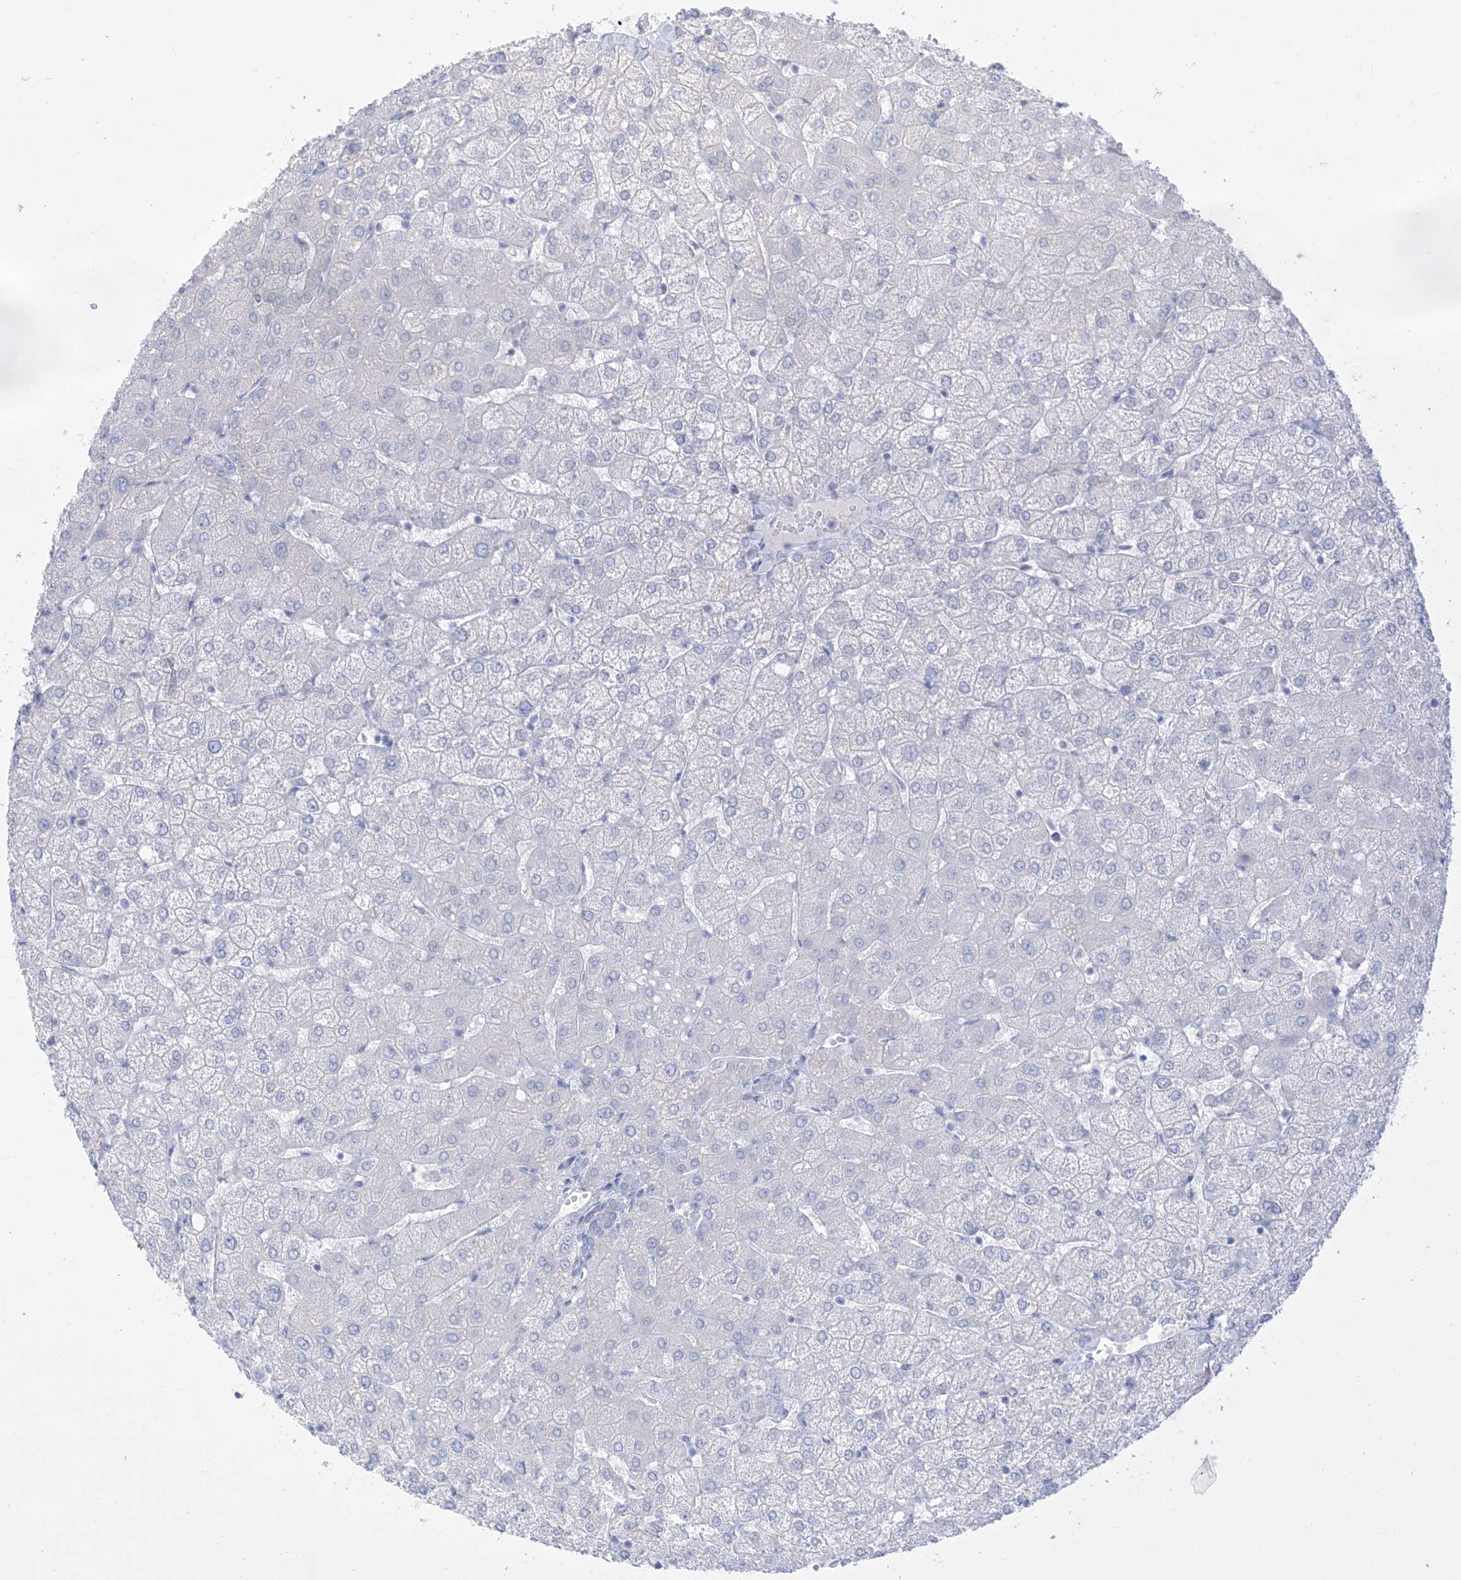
{"staining": {"intensity": "negative", "quantity": "none", "location": "none"}, "tissue": "liver", "cell_type": "Cholangiocytes", "image_type": "normal", "snomed": [{"axis": "morphology", "description": "Normal tissue, NOS"}, {"axis": "topography", "description": "Liver"}], "caption": "High power microscopy image of an immunohistochemistry (IHC) micrograph of normal liver, revealing no significant staining in cholangiocytes. (DAB immunohistochemistry (IHC), high magnification).", "gene": "MARS2", "patient": {"sex": "female", "age": 54}}